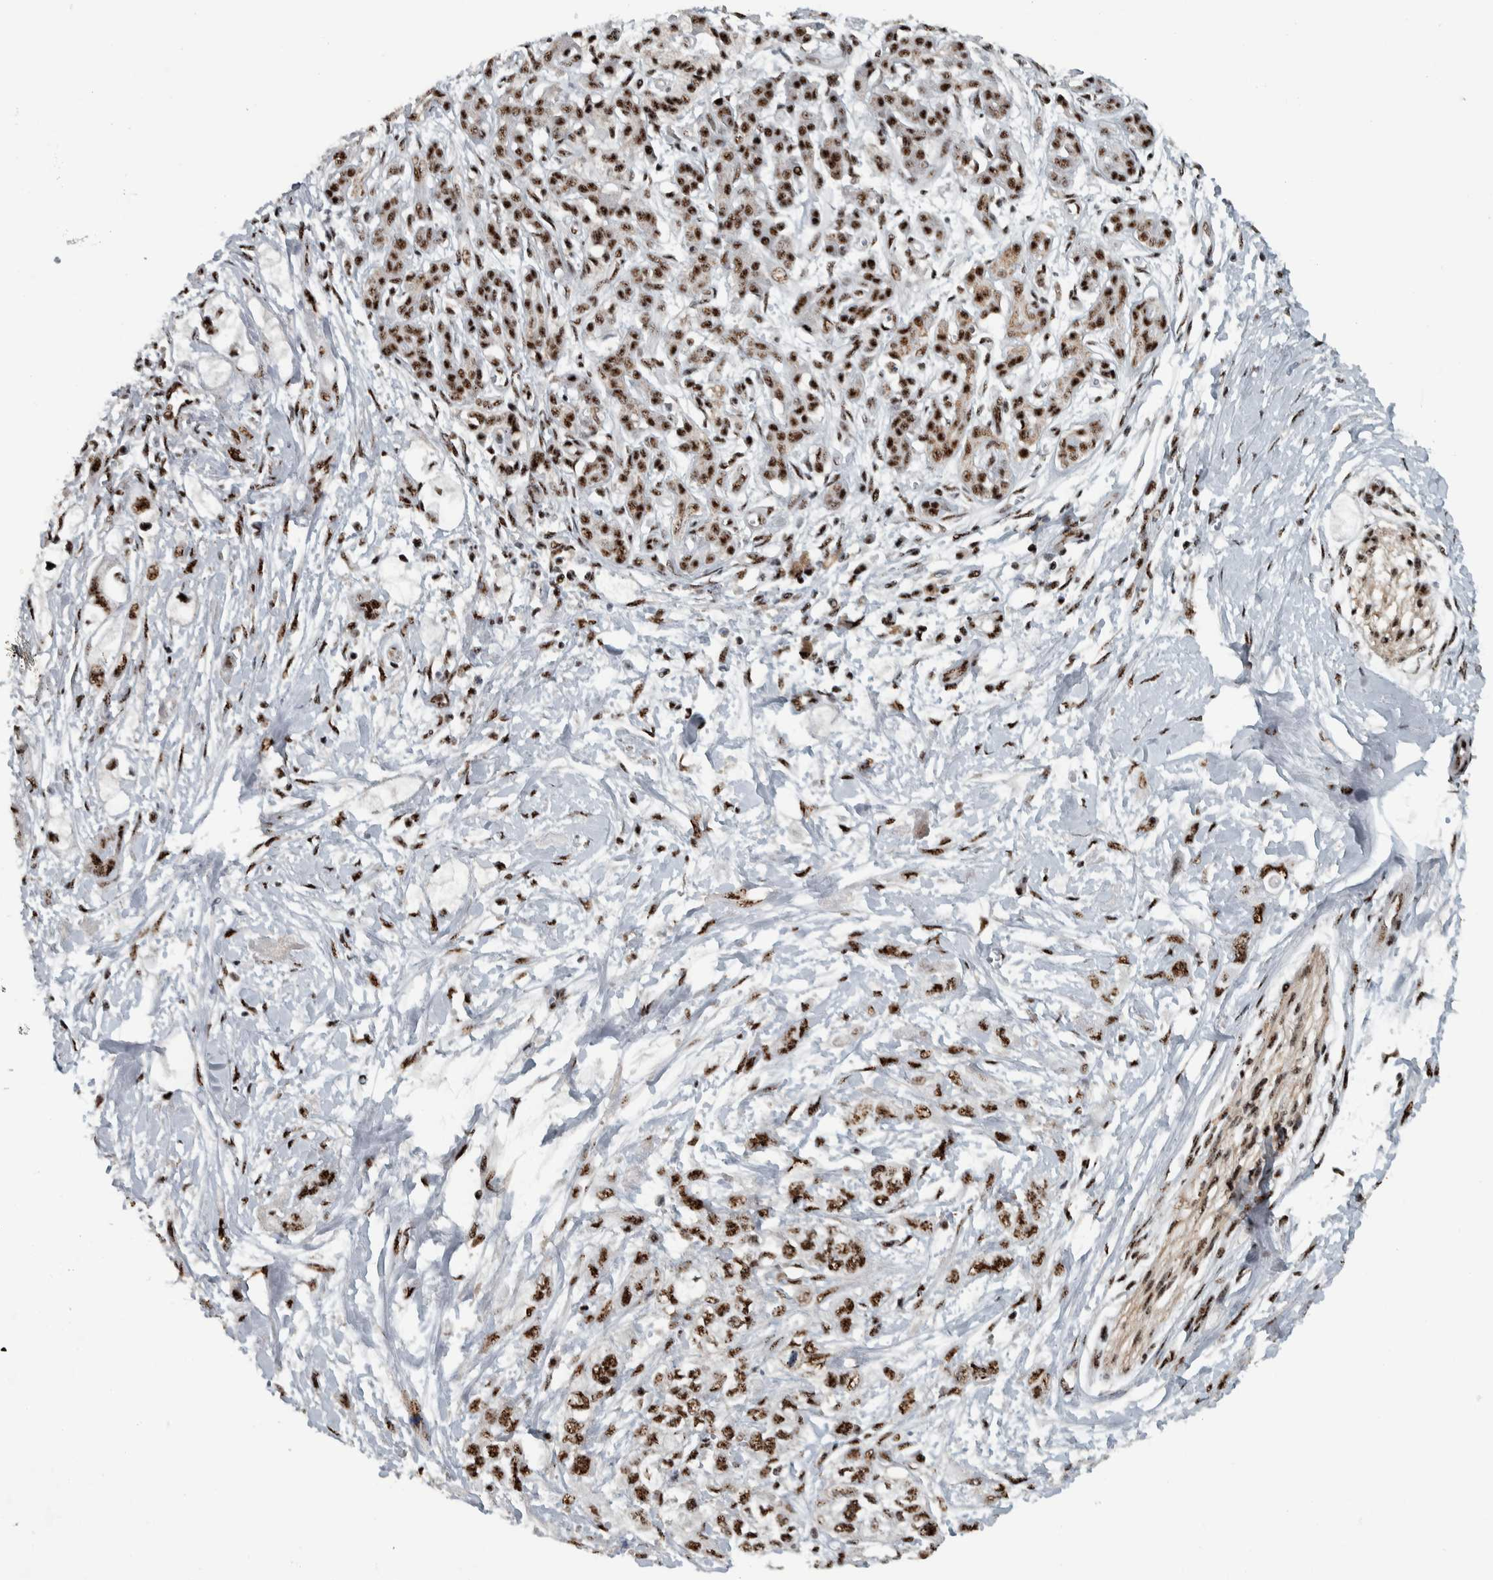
{"staining": {"intensity": "strong", "quantity": ">75%", "location": "nuclear"}, "tissue": "pancreatic cancer", "cell_type": "Tumor cells", "image_type": "cancer", "snomed": [{"axis": "morphology", "description": "Adenocarcinoma, NOS"}, {"axis": "topography", "description": "Pancreas"}], "caption": "Immunohistochemical staining of human pancreatic cancer (adenocarcinoma) displays strong nuclear protein expression in approximately >75% of tumor cells.", "gene": "SON", "patient": {"sex": "male", "age": 74}}